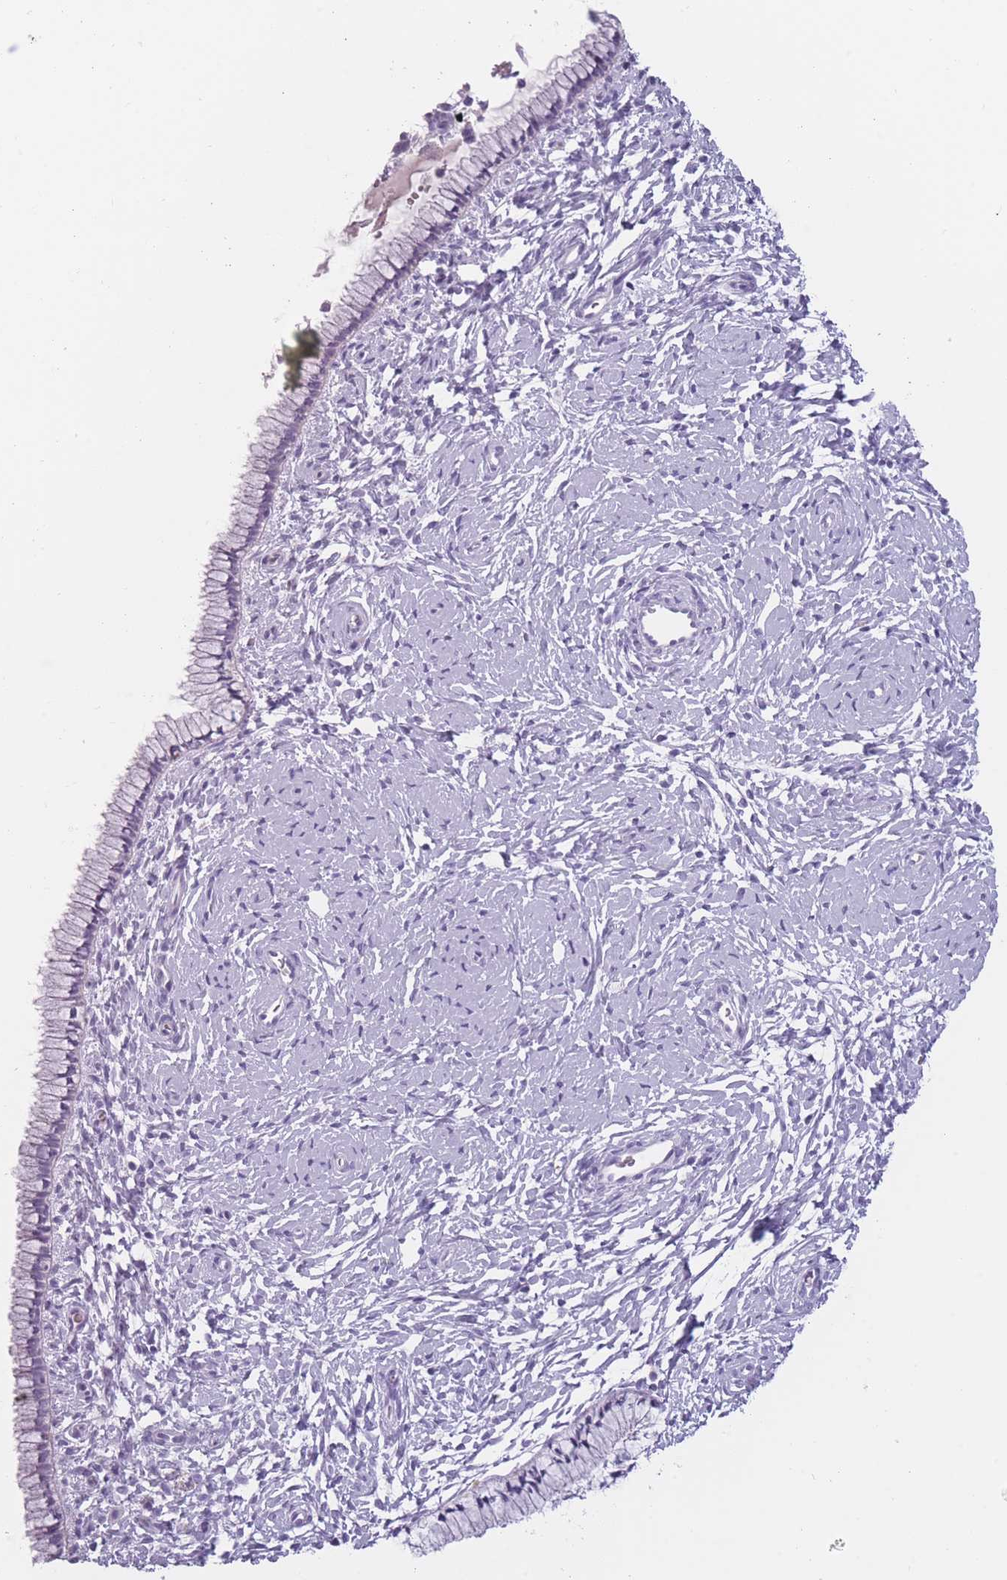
{"staining": {"intensity": "negative", "quantity": "none", "location": "none"}, "tissue": "cervix", "cell_type": "Glandular cells", "image_type": "normal", "snomed": [{"axis": "morphology", "description": "Normal tissue, NOS"}, {"axis": "topography", "description": "Cervix"}], "caption": "DAB immunohistochemical staining of unremarkable human cervix displays no significant positivity in glandular cells. (Brightfield microscopy of DAB (3,3'-diaminobenzidine) IHC at high magnification).", "gene": "PPFIA3", "patient": {"sex": "female", "age": 33}}